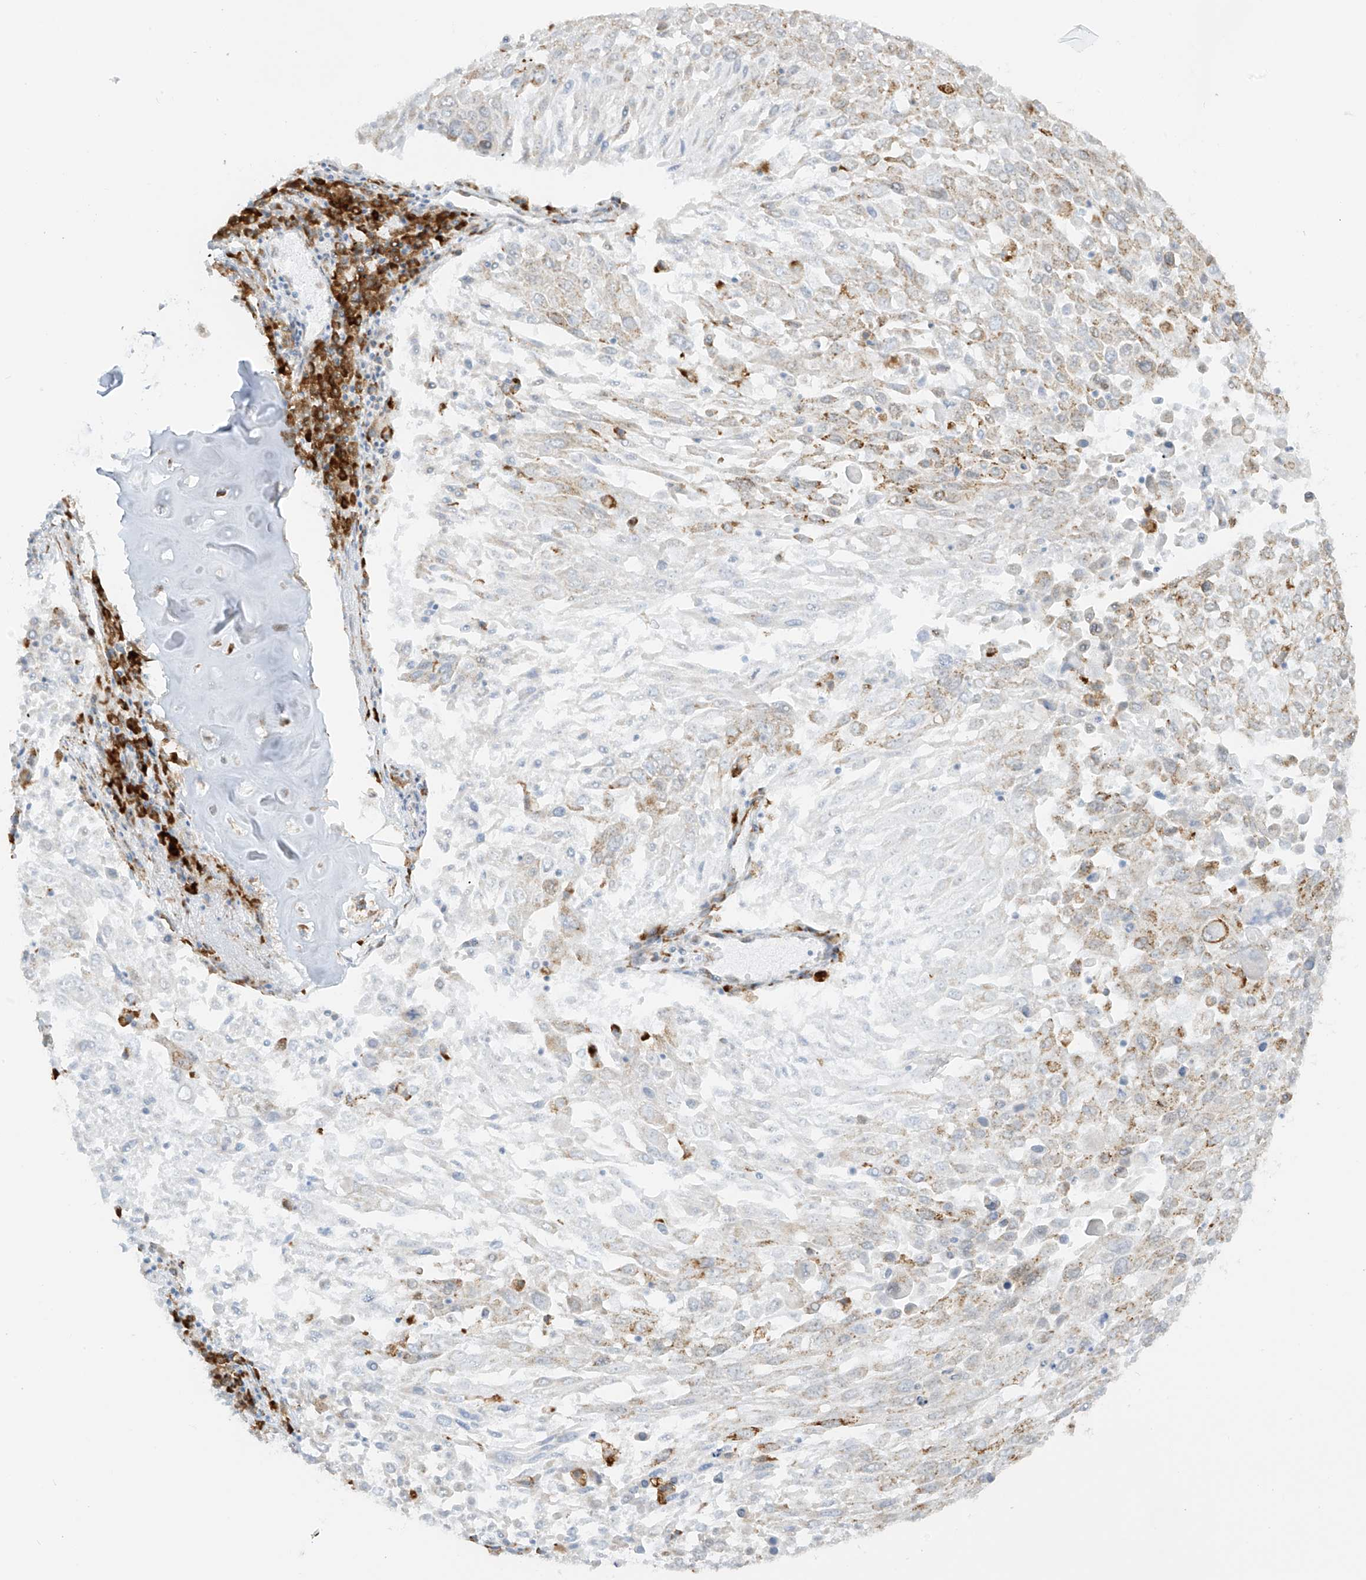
{"staining": {"intensity": "moderate", "quantity": "<25%", "location": "cytoplasmic/membranous"}, "tissue": "lung cancer", "cell_type": "Tumor cells", "image_type": "cancer", "snomed": [{"axis": "morphology", "description": "Squamous cell carcinoma, NOS"}, {"axis": "topography", "description": "Lung"}], "caption": "Human lung cancer (squamous cell carcinoma) stained for a protein (brown) reveals moderate cytoplasmic/membranous positive staining in about <25% of tumor cells.", "gene": "LRRC59", "patient": {"sex": "male", "age": 65}}